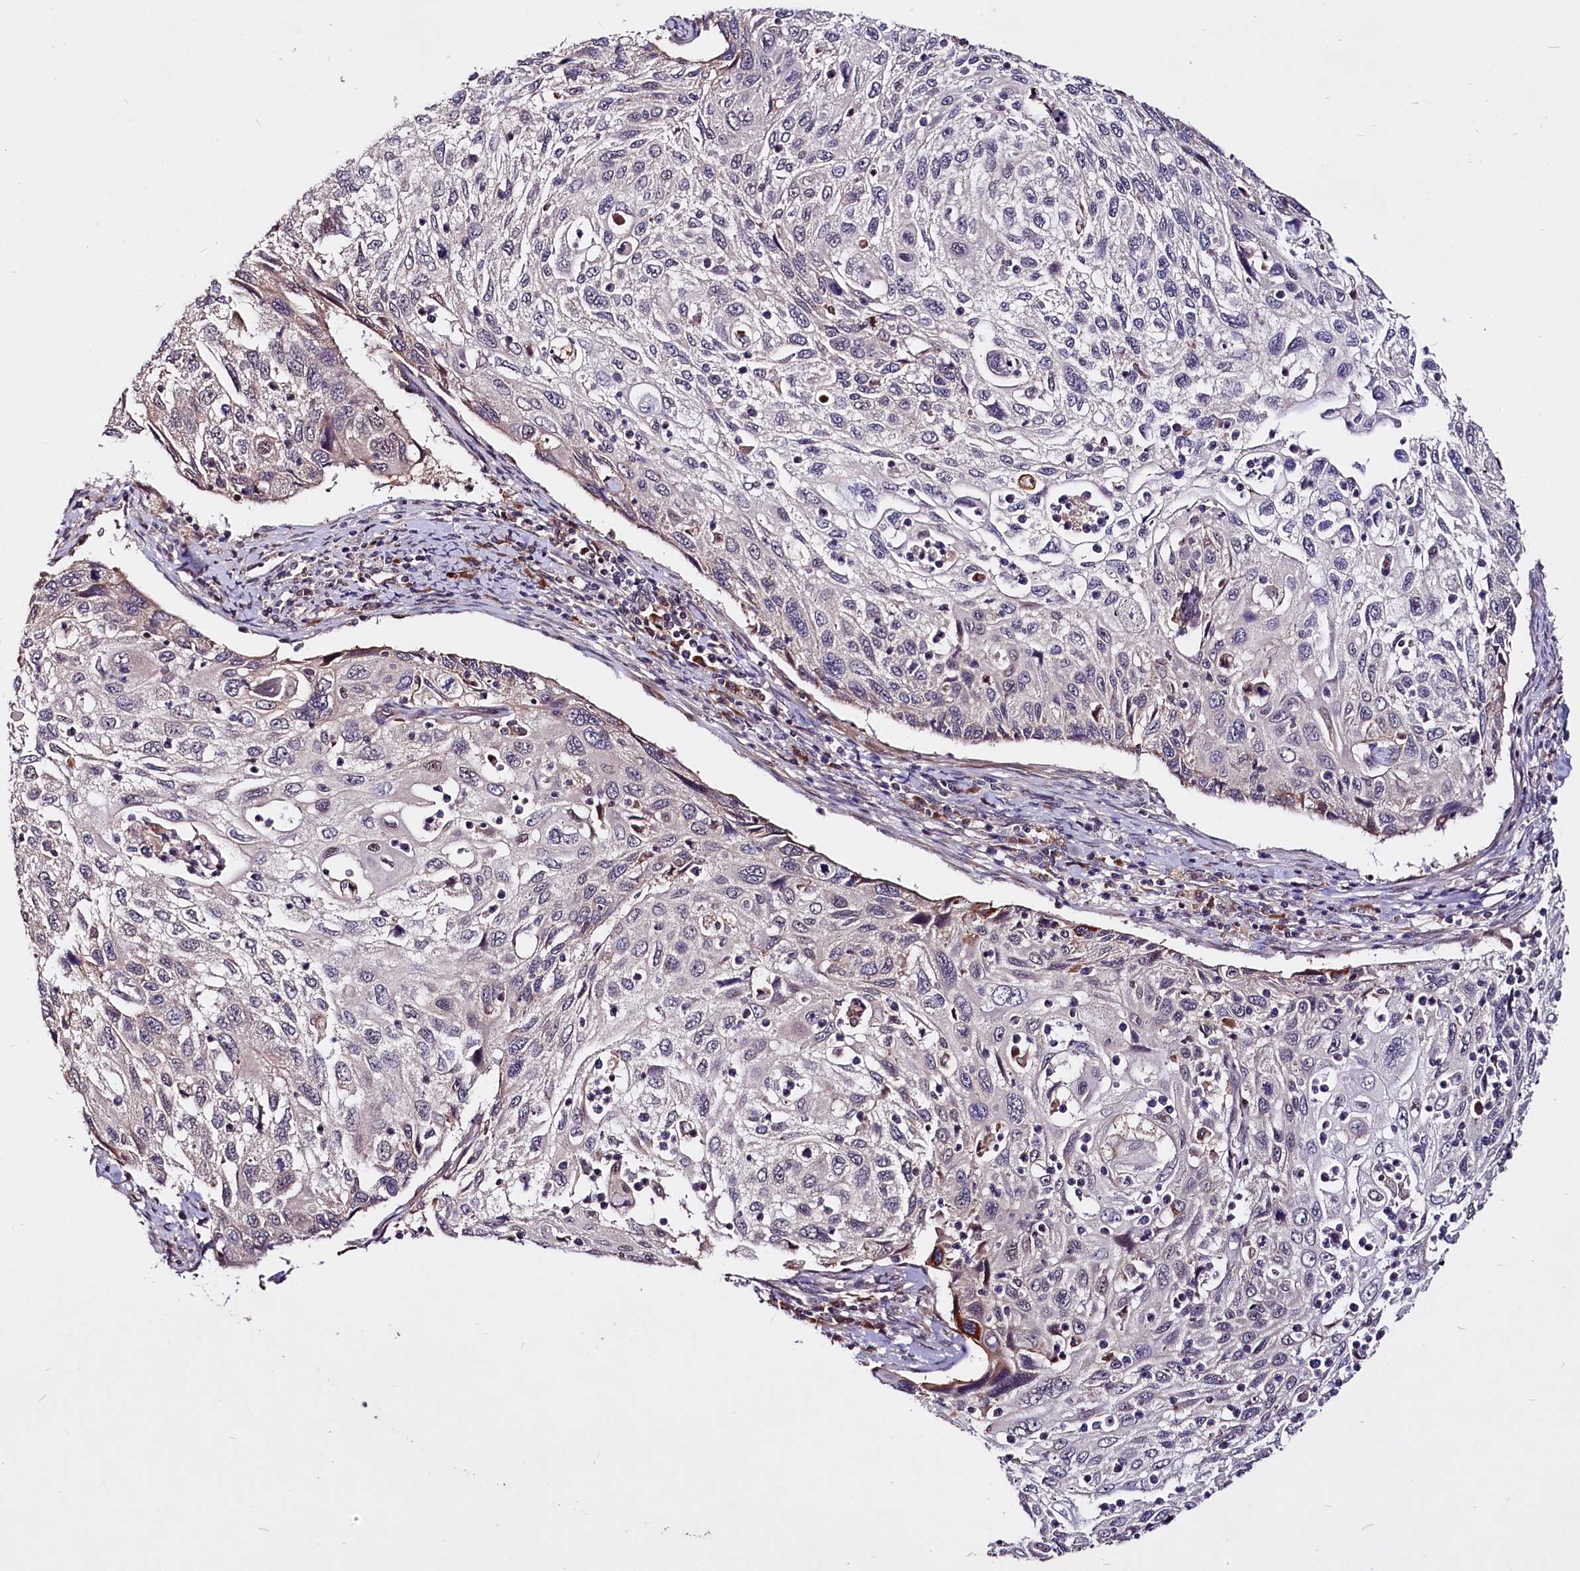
{"staining": {"intensity": "weak", "quantity": "<25%", "location": "nuclear"}, "tissue": "cervical cancer", "cell_type": "Tumor cells", "image_type": "cancer", "snomed": [{"axis": "morphology", "description": "Squamous cell carcinoma, NOS"}, {"axis": "topography", "description": "Cervix"}], "caption": "Histopathology image shows no significant protein expression in tumor cells of squamous cell carcinoma (cervical).", "gene": "UBE3A", "patient": {"sex": "female", "age": 70}}